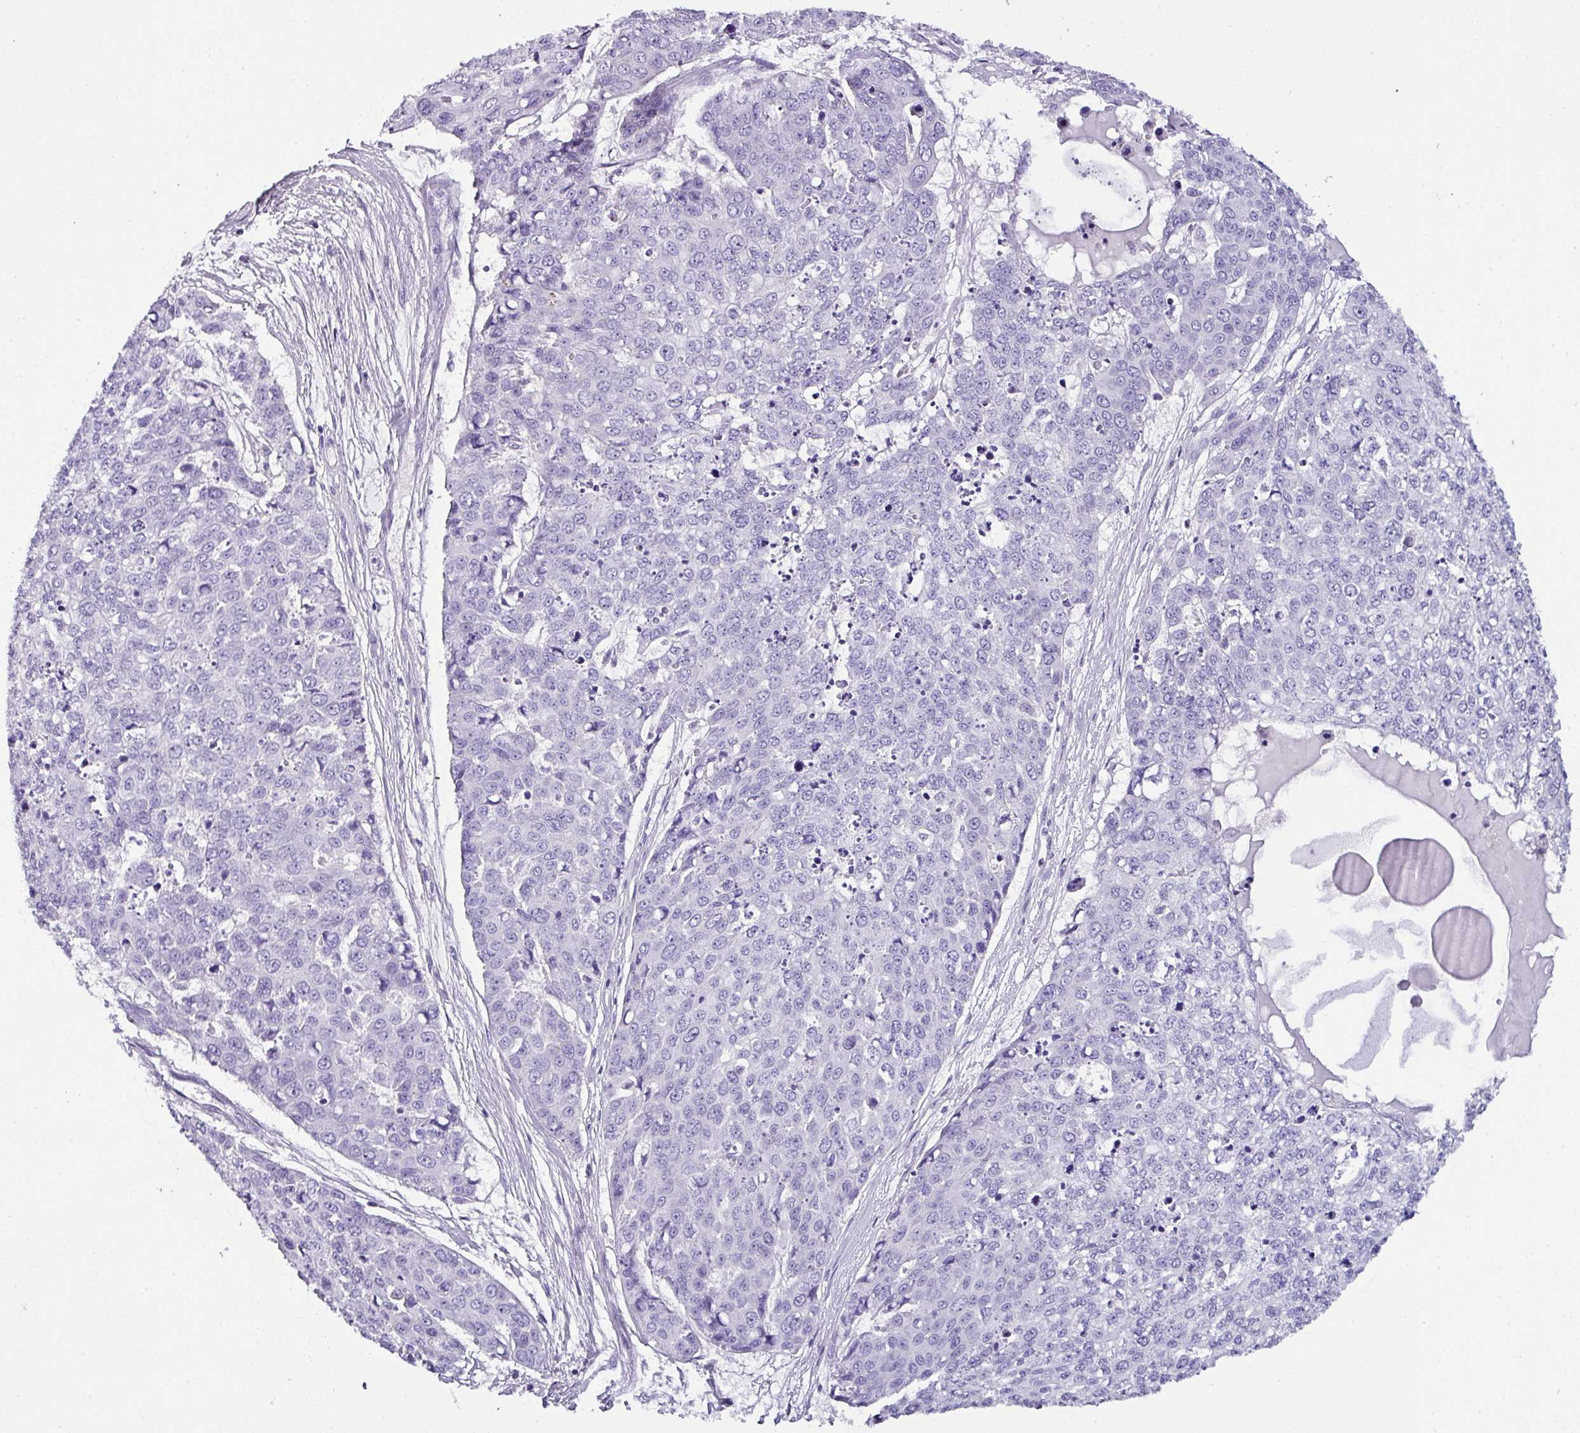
{"staining": {"intensity": "negative", "quantity": "none", "location": "none"}, "tissue": "skin cancer", "cell_type": "Tumor cells", "image_type": "cancer", "snomed": [{"axis": "morphology", "description": "Squamous cell carcinoma, NOS"}, {"axis": "topography", "description": "Skin"}], "caption": "IHC of skin squamous cell carcinoma demonstrates no expression in tumor cells.", "gene": "NAPSA", "patient": {"sex": "female", "age": 44}}